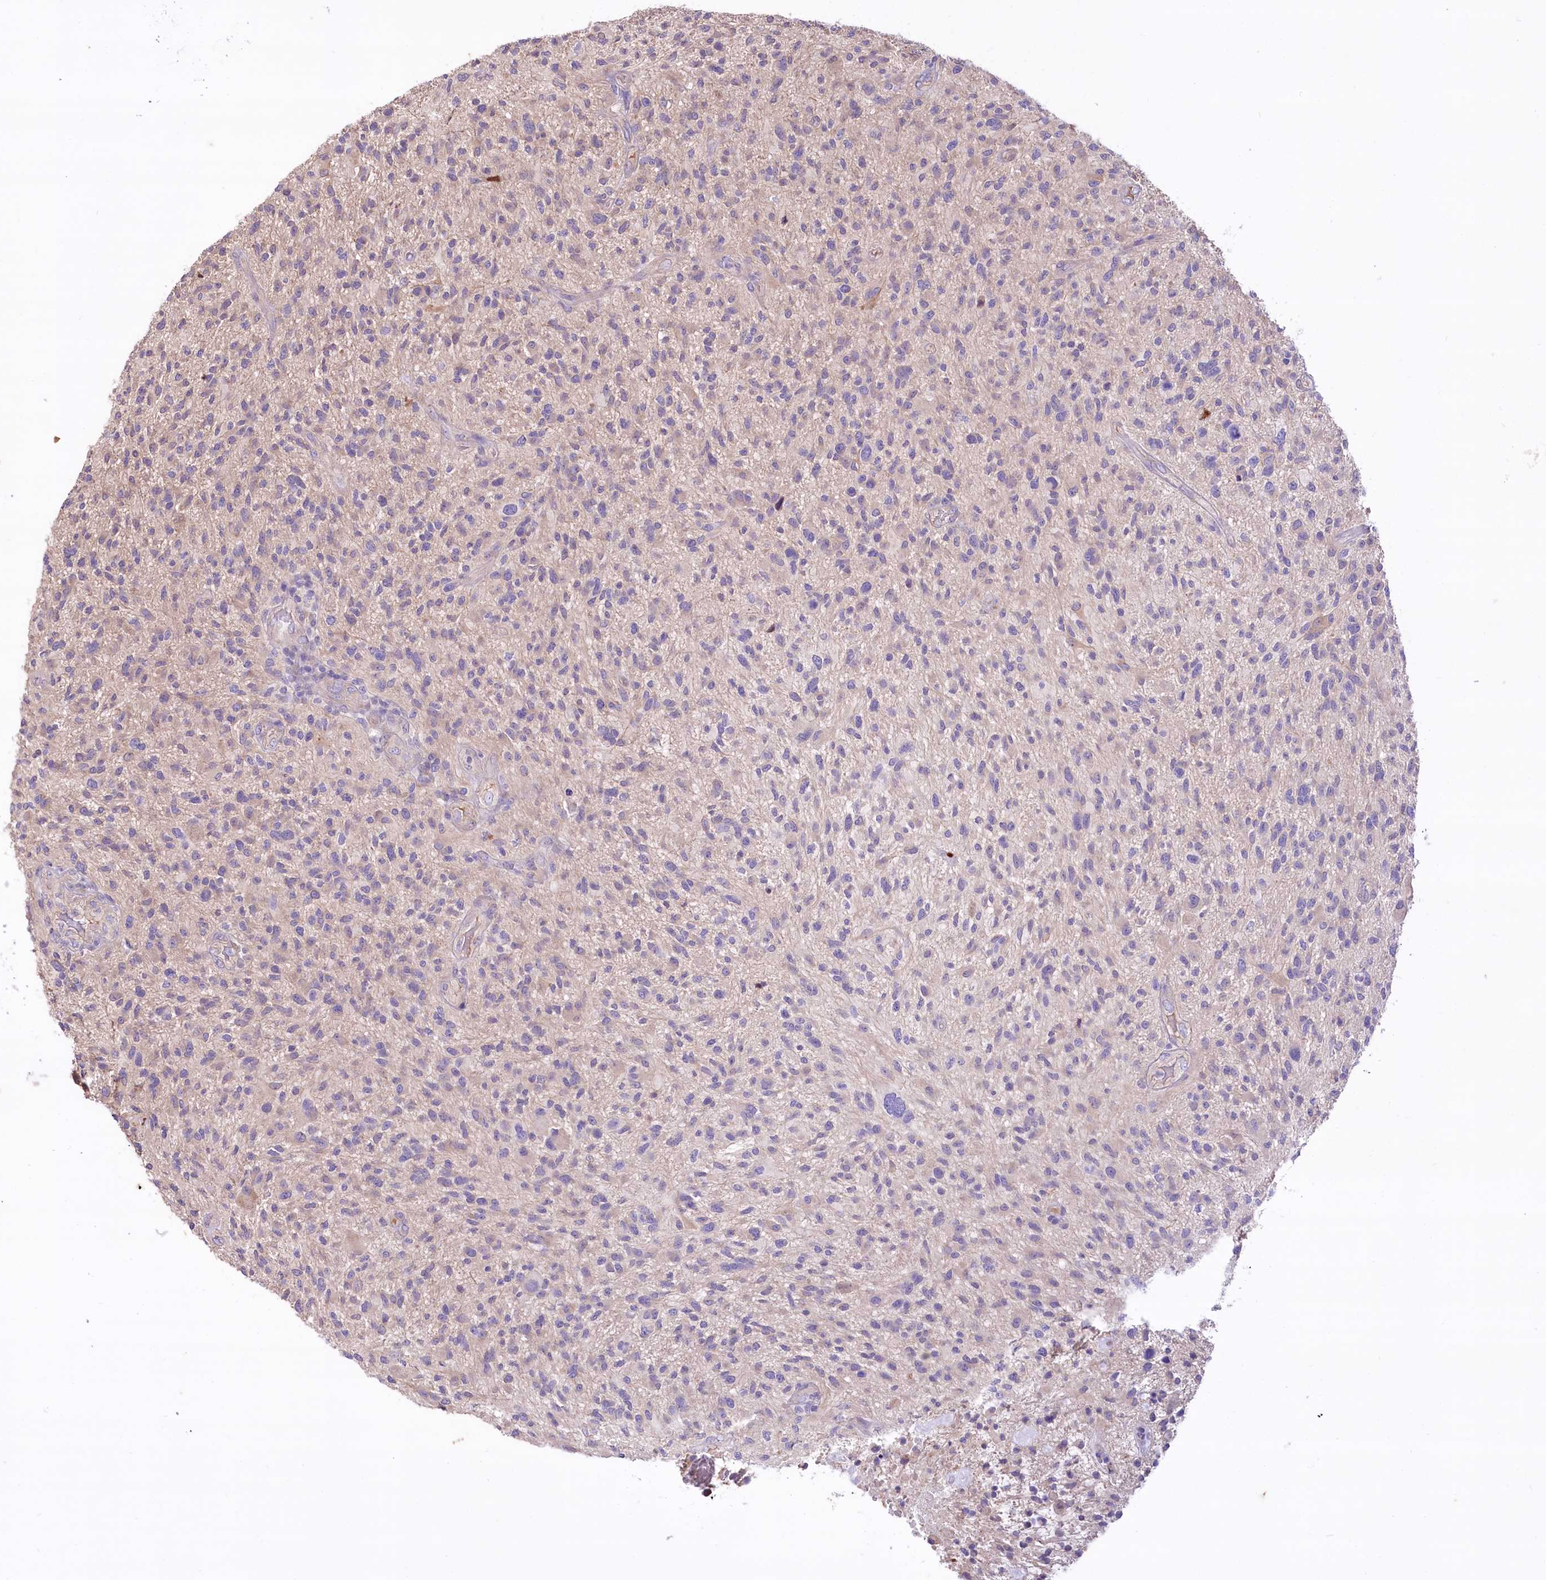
{"staining": {"intensity": "negative", "quantity": "none", "location": "none"}, "tissue": "glioma", "cell_type": "Tumor cells", "image_type": "cancer", "snomed": [{"axis": "morphology", "description": "Glioma, malignant, High grade"}, {"axis": "topography", "description": "Brain"}], "caption": "Immunohistochemical staining of glioma shows no significant positivity in tumor cells.", "gene": "PBLD", "patient": {"sex": "male", "age": 47}}